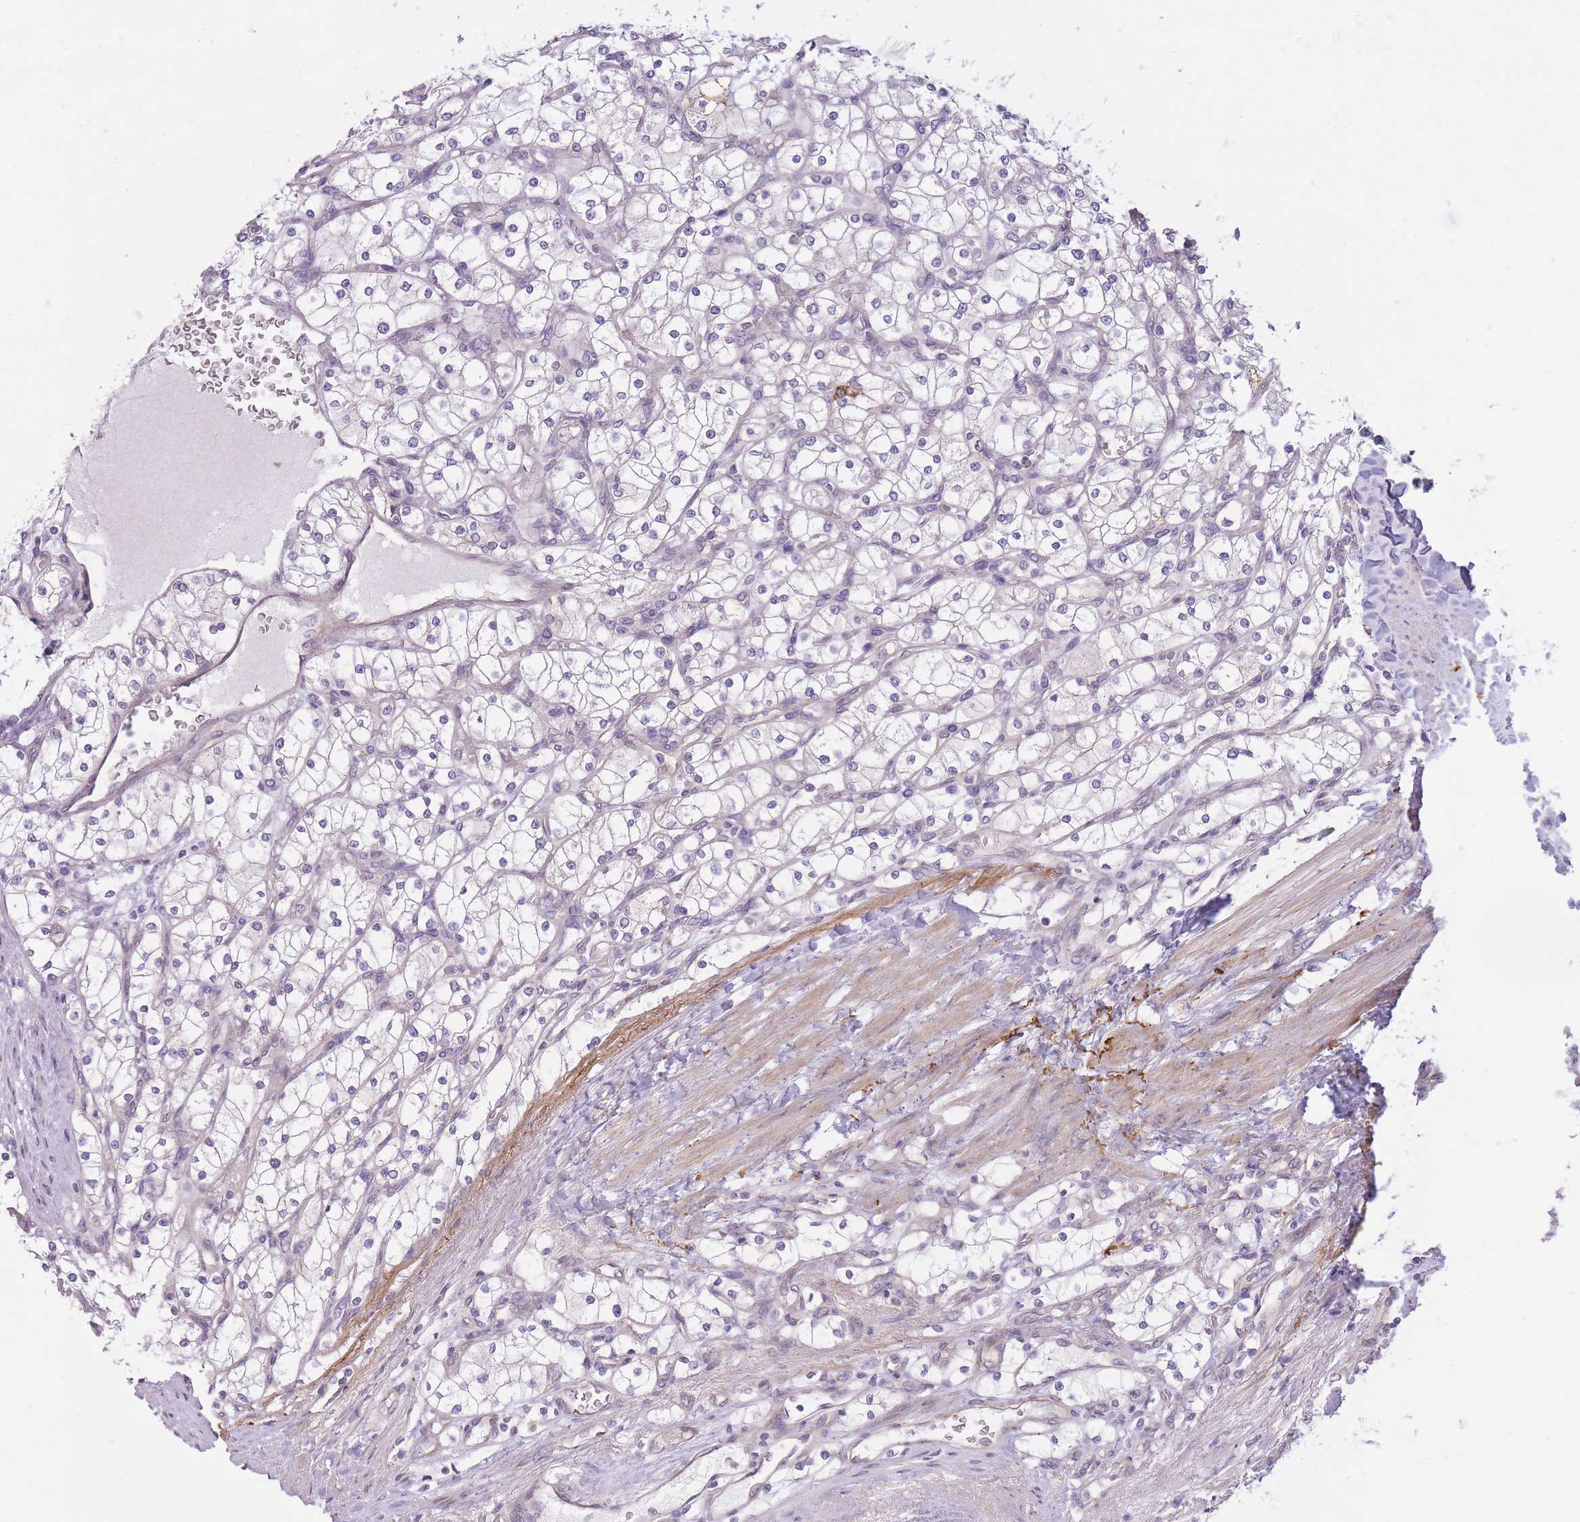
{"staining": {"intensity": "negative", "quantity": "none", "location": "none"}, "tissue": "renal cancer", "cell_type": "Tumor cells", "image_type": "cancer", "snomed": [{"axis": "morphology", "description": "Adenocarcinoma, NOS"}, {"axis": "topography", "description": "Kidney"}], "caption": "This image is of adenocarcinoma (renal) stained with immunohistochemistry (IHC) to label a protein in brown with the nuclei are counter-stained blue. There is no positivity in tumor cells.", "gene": "REV1", "patient": {"sex": "male", "age": 80}}